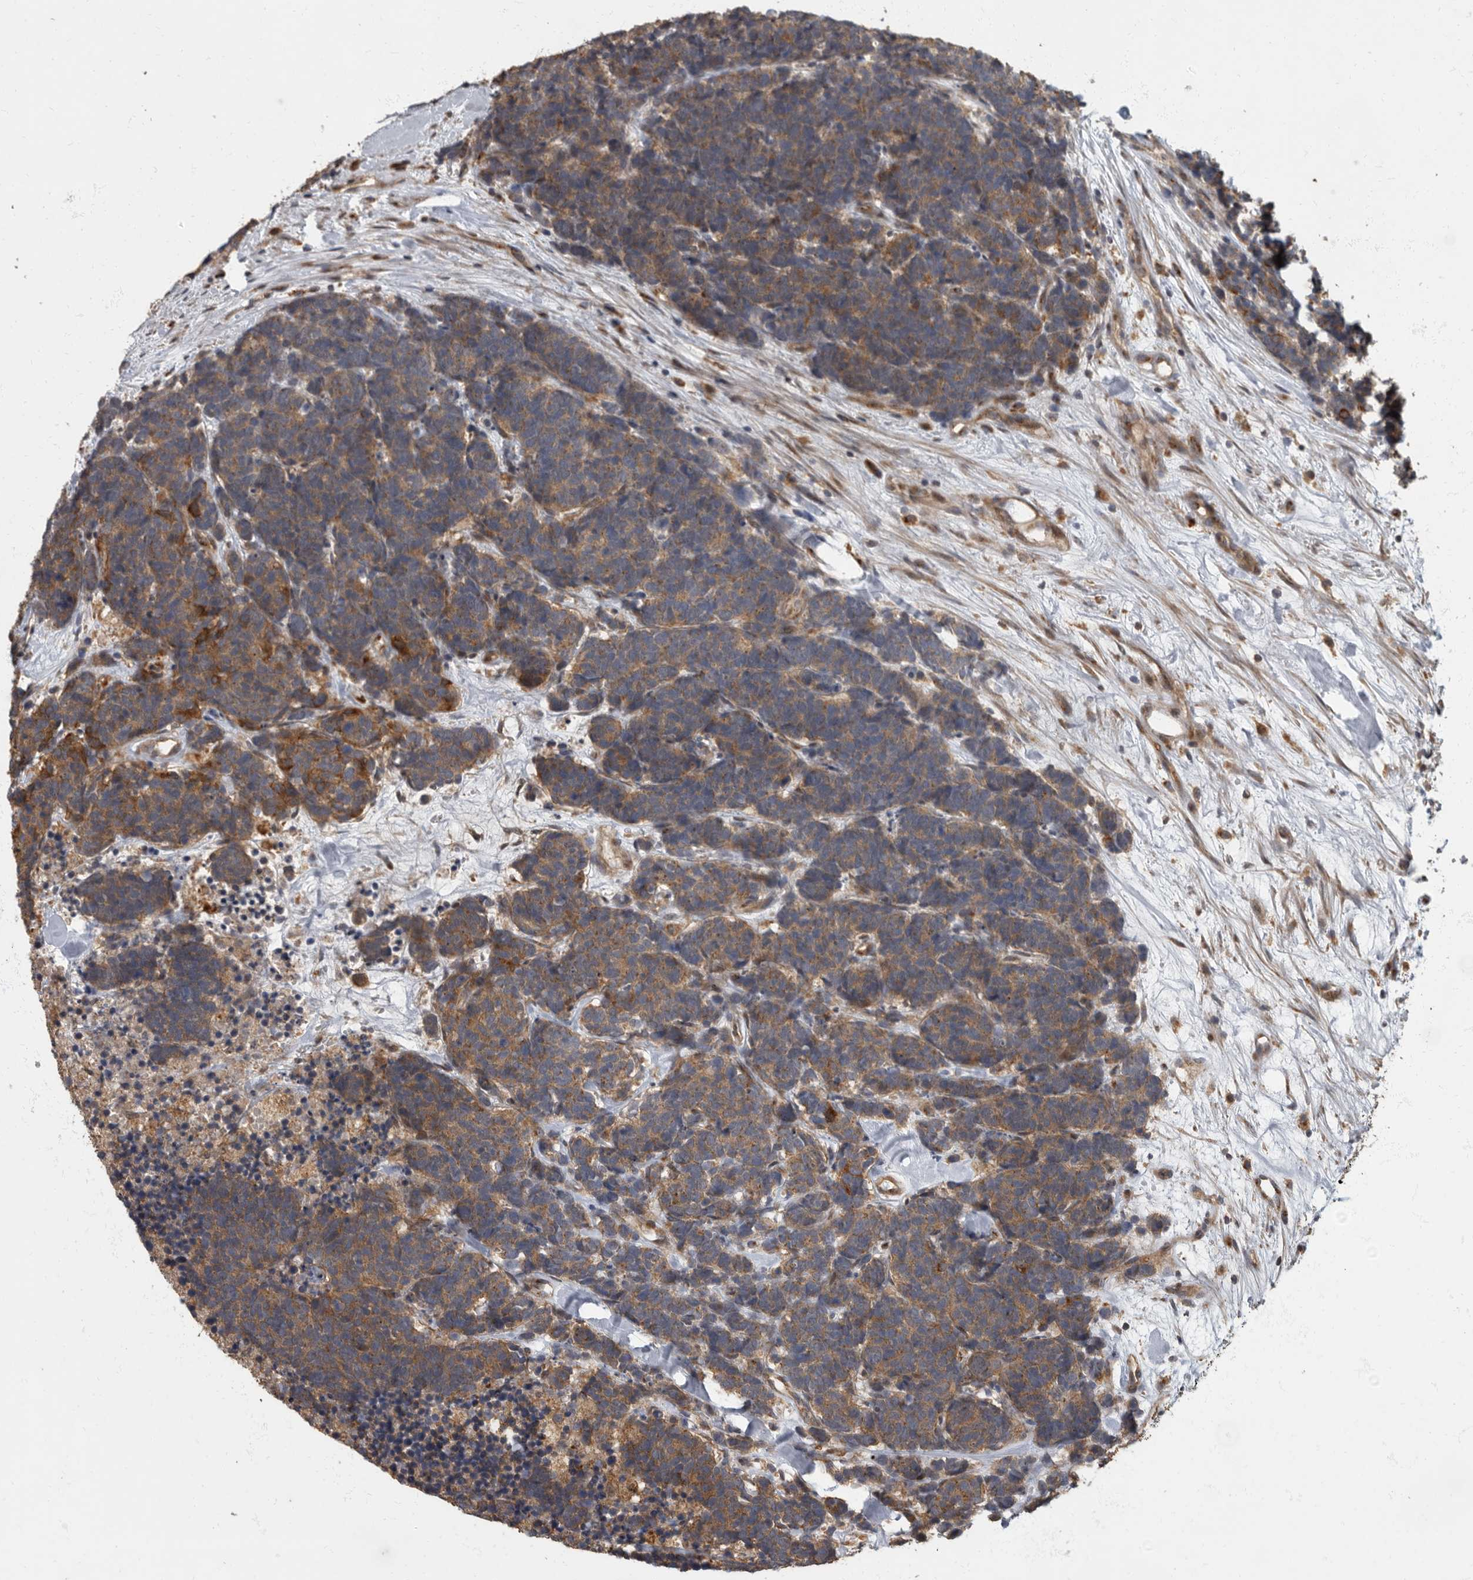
{"staining": {"intensity": "moderate", "quantity": ">75%", "location": "cytoplasmic/membranous"}, "tissue": "carcinoid", "cell_type": "Tumor cells", "image_type": "cancer", "snomed": [{"axis": "morphology", "description": "Carcinoma, NOS"}, {"axis": "morphology", "description": "Carcinoid, malignant, NOS"}, {"axis": "topography", "description": "Urinary bladder"}], "caption": "Carcinoid (malignant) stained with DAB (3,3'-diaminobenzidine) immunohistochemistry reveals medium levels of moderate cytoplasmic/membranous positivity in approximately >75% of tumor cells.", "gene": "IQCK", "patient": {"sex": "male", "age": 57}}